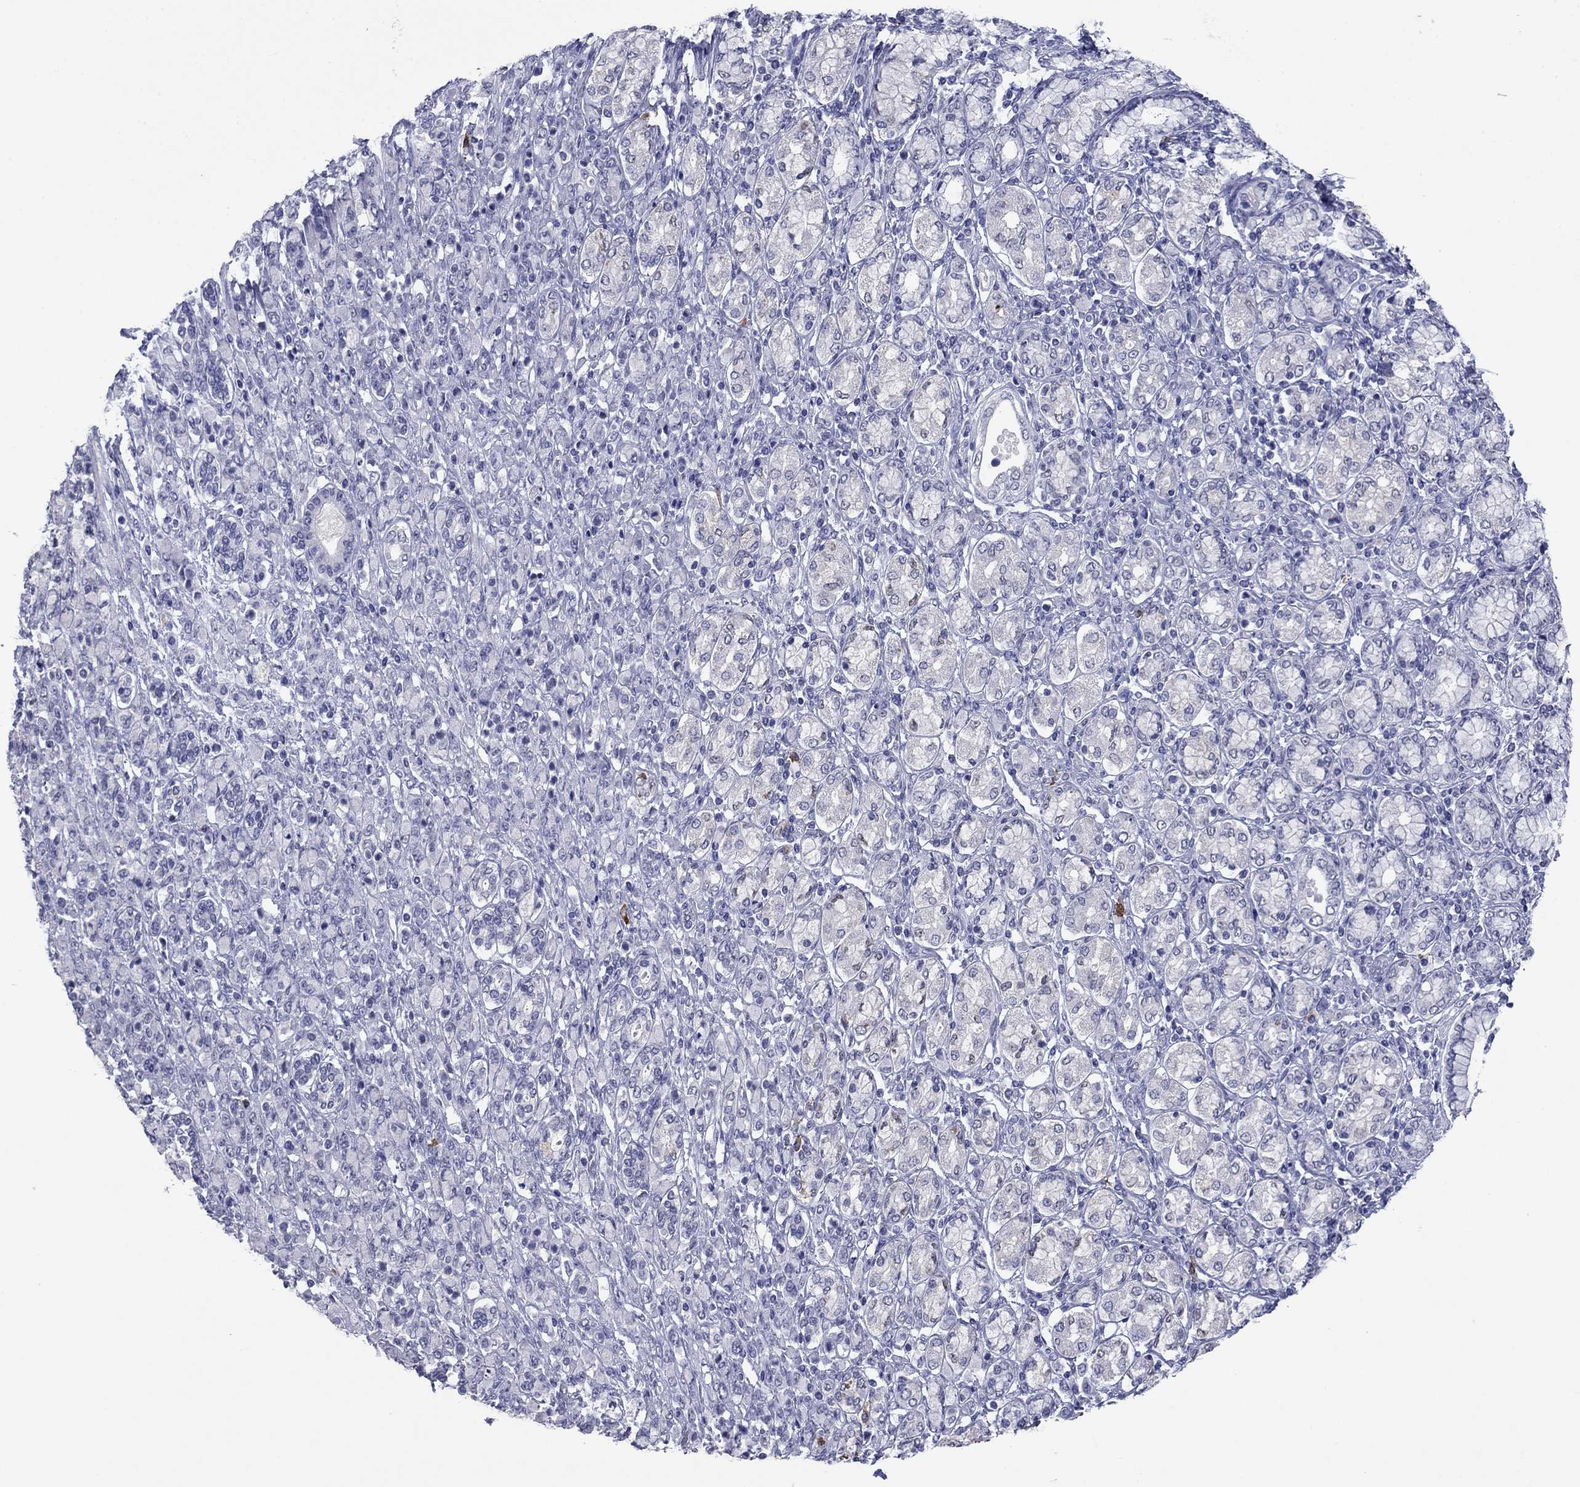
{"staining": {"intensity": "negative", "quantity": "none", "location": "none"}, "tissue": "stomach cancer", "cell_type": "Tumor cells", "image_type": "cancer", "snomed": [{"axis": "morphology", "description": "Normal tissue, NOS"}, {"axis": "morphology", "description": "Adenocarcinoma, NOS"}, {"axis": "topography", "description": "Stomach"}], "caption": "The immunohistochemistry (IHC) photomicrograph has no significant positivity in tumor cells of stomach cancer (adenocarcinoma) tissue. Brightfield microscopy of immunohistochemistry (IHC) stained with DAB (3,3'-diaminobenzidine) (brown) and hematoxylin (blue), captured at high magnification.", "gene": "HAO1", "patient": {"sex": "female", "age": 79}}